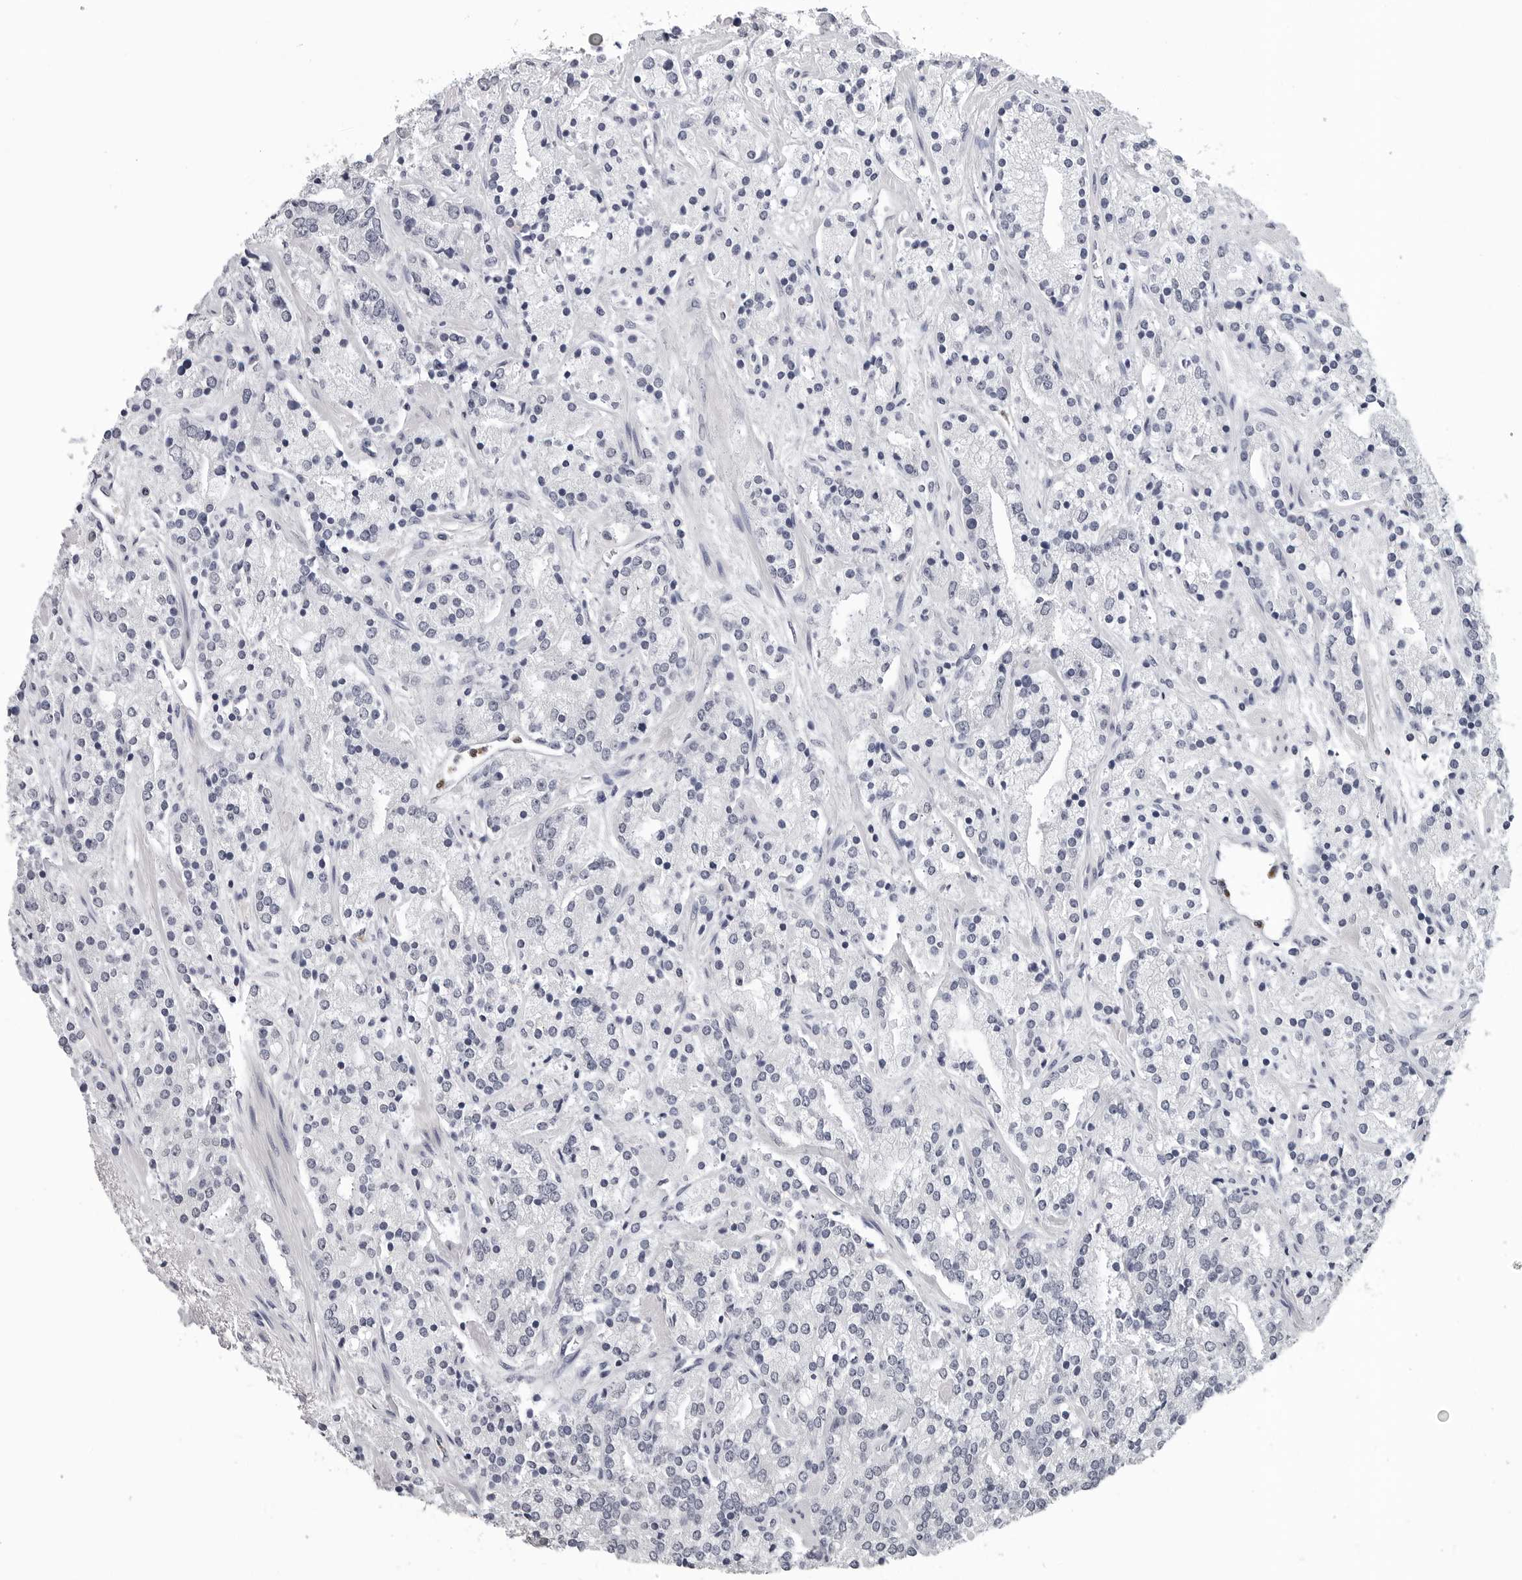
{"staining": {"intensity": "negative", "quantity": "none", "location": "none"}, "tissue": "prostate cancer", "cell_type": "Tumor cells", "image_type": "cancer", "snomed": [{"axis": "morphology", "description": "Adenocarcinoma, High grade"}, {"axis": "topography", "description": "Prostate"}], "caption": "High power microscopy histopathology image of an IHC histopathology image of prostate high-grade adenocarcinoma, revealing no significant expression in tumor cells.", "gene": "TRMT13", "patient": {"sex": "male", "age": 71}}